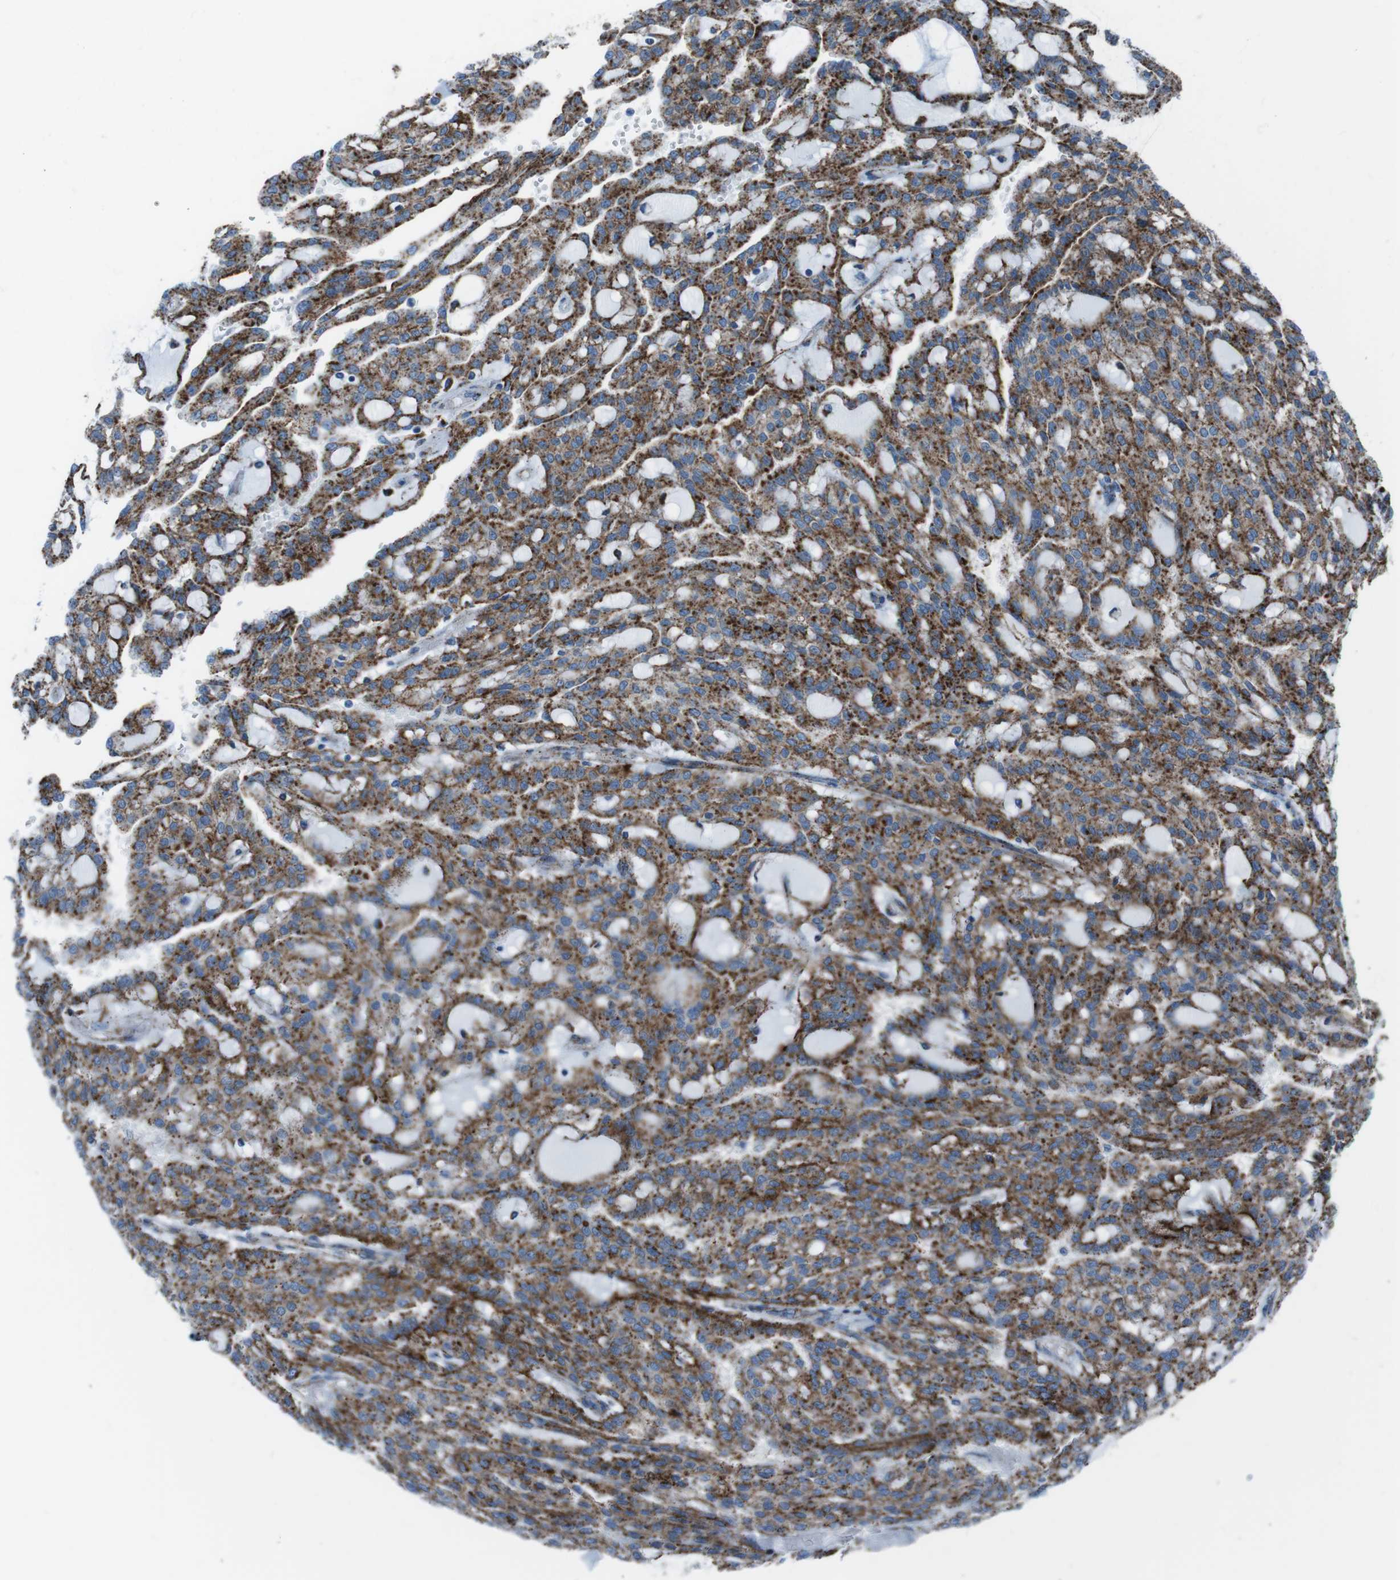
{"staining": {"intensity": "strong", "quantity": ">75%", "location": "cytoplasmic/membranous"}, "tissue": "renal cancer", "cell_type": "Tumor cells", "image_type": "cancer", "snomed": [{"axis": "morphology", "description": "Adenocarcinoma, NOS"}, {"axis": "topography", "description": "Kidney"}], "caption": "Immunohistochemistry (DAB) staining of human adenocarcinoma (renal) shows strong cytoplasmic/membranous protein expression in approximately >75% of tumor cells.", "gene": "SCARB2", "patient": {"sex": "male", "age": 63}}